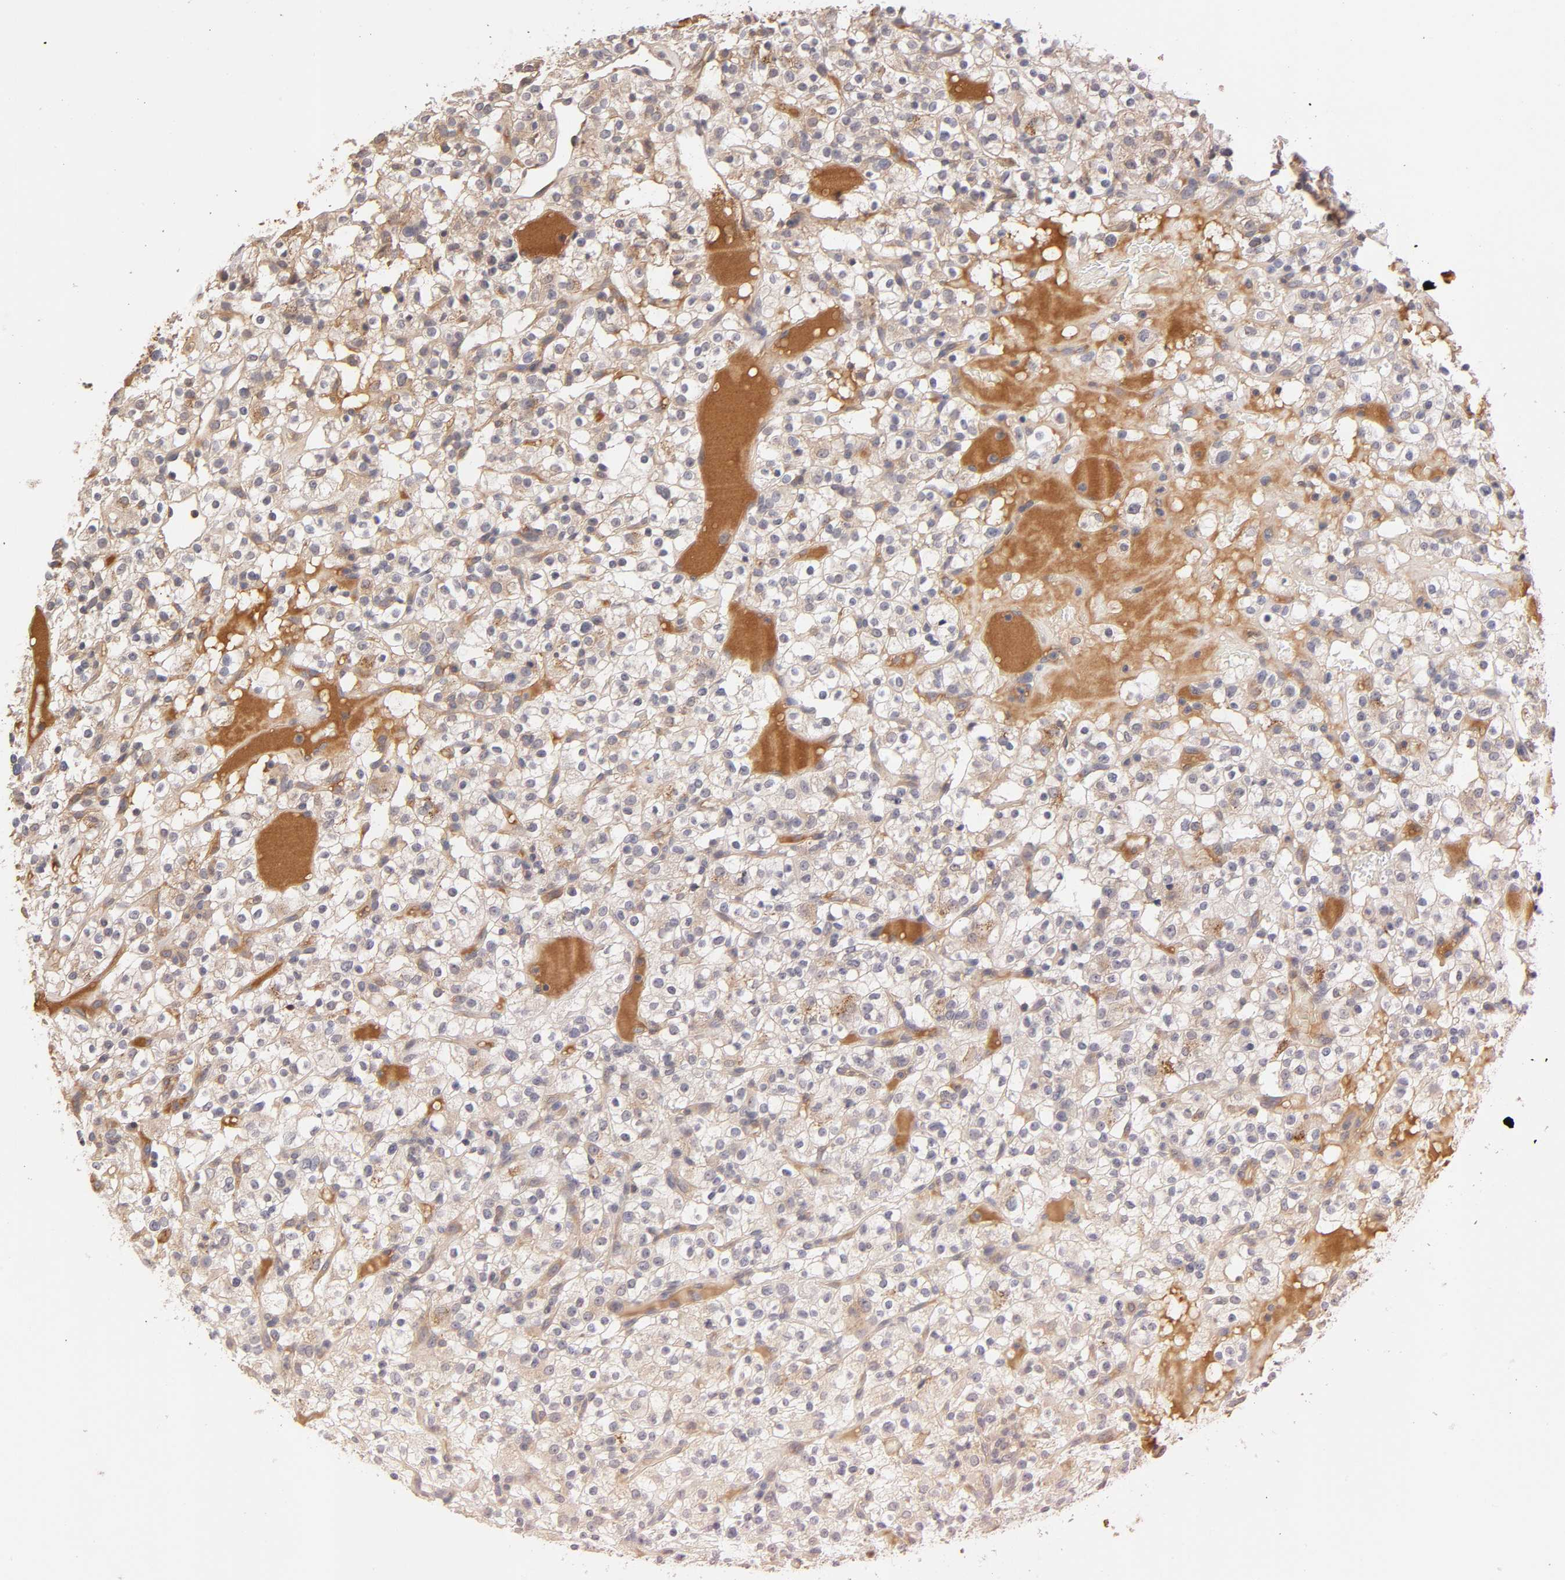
{"staining": {"intensity": "weak", "quantity": "25%-75%", "location": "cytoplasmic/membranous"}, "tissue": "renal cancer", "cell_type": "Tumor cells", "image_type": "cancer", "snomed": [{"axis": "morphology", "description": "Normal tissue, NOS"}, {"axis": "morphology", "description": "Adenocarcinoma, NOS"}, {"axis": "topography", "description": "Kidney"}], "caption": "Renal cancer stained with a brown dye exhibits weak cytoplasmic/membranous positive expression in approximately 25%-75% of tumor cells.", "gene": "RPS29", "patient": {"sex": "female", "age": 72}}